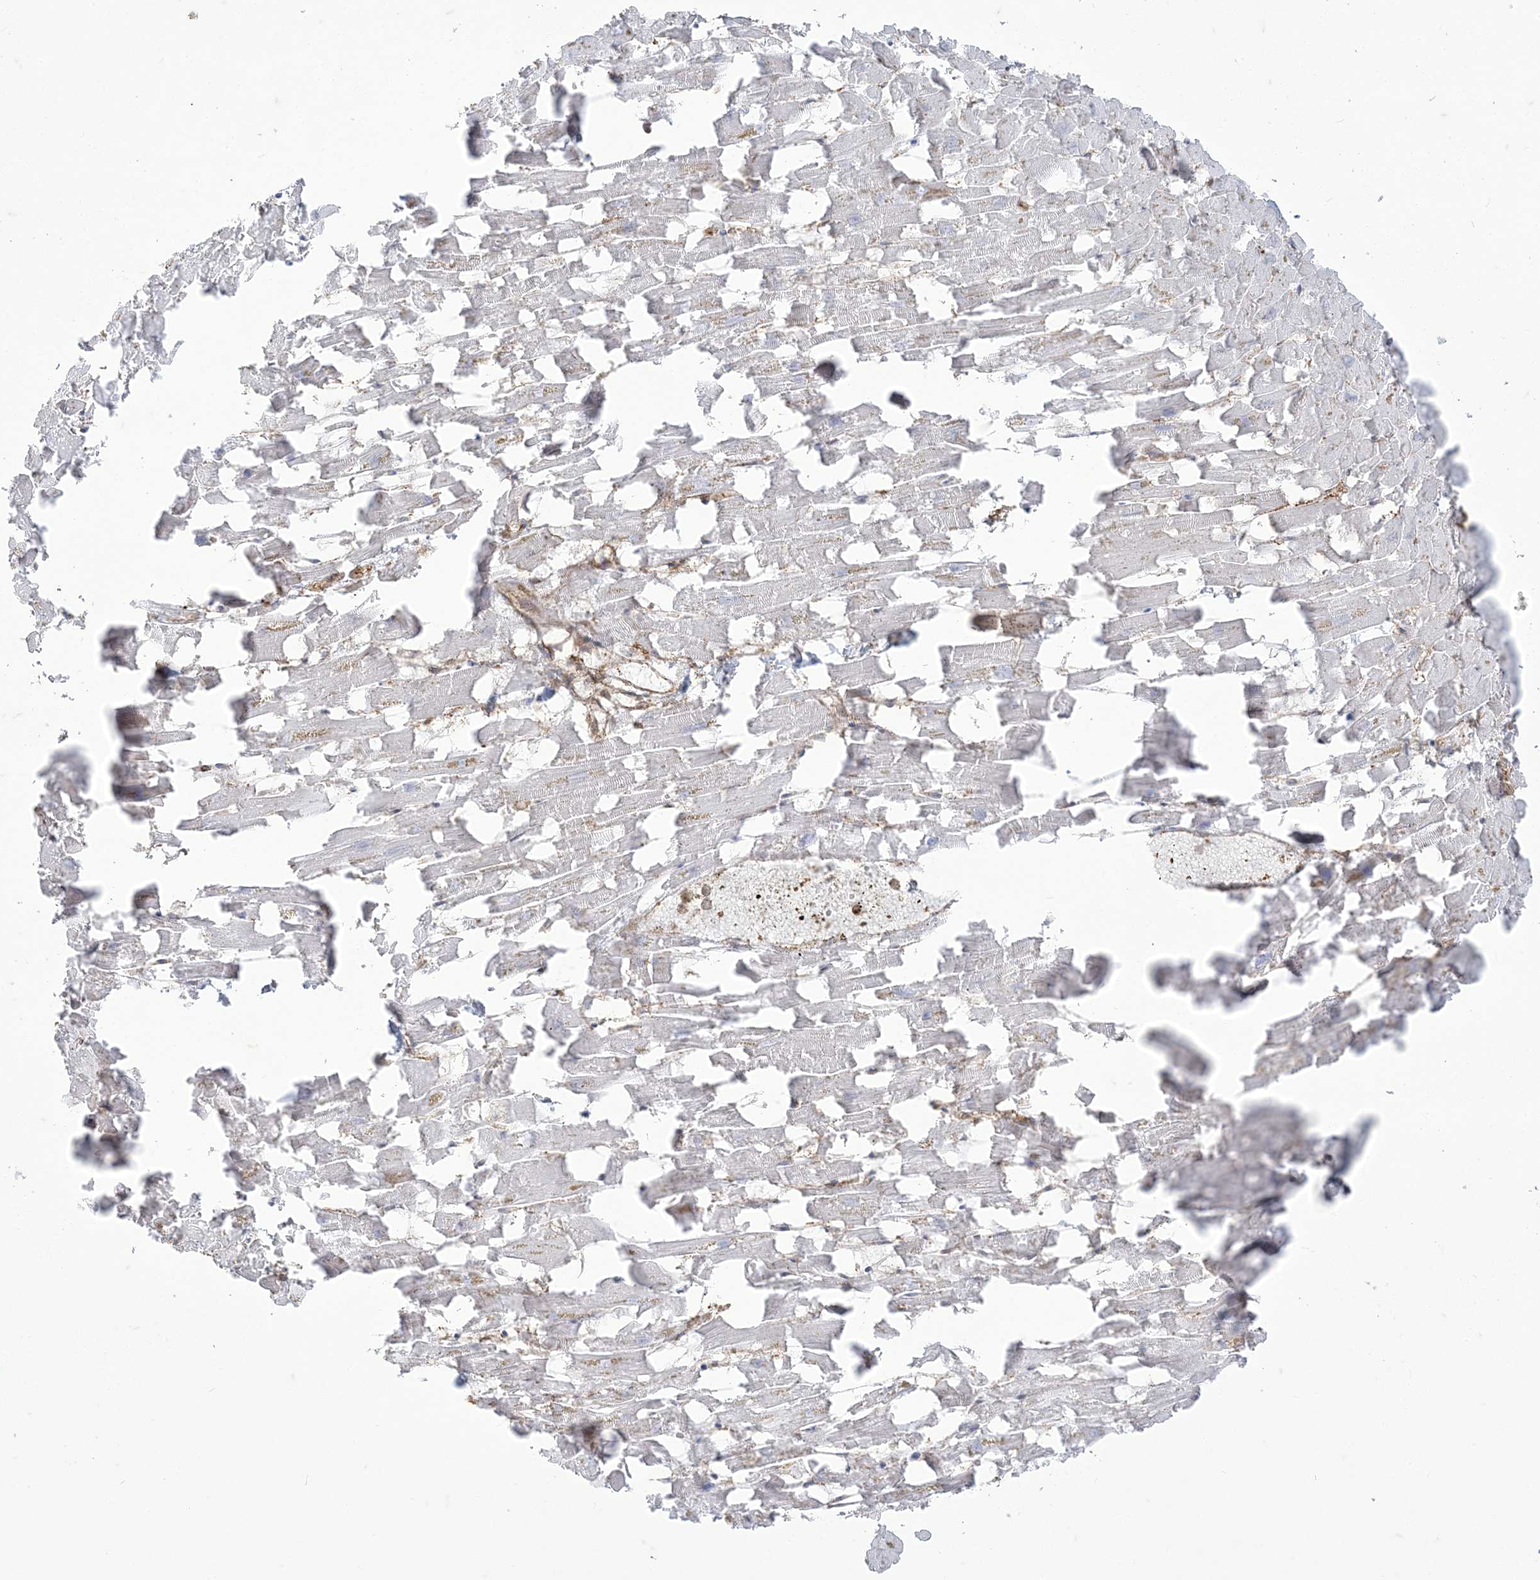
{"staining": {"intensity": "negative", "quantity": "none", "location": "none"}, "tissue": "heart muscle", "cell_type": "Cardiomyocytes", "image_type": "normal", "snomed": [{"axis": "morphology", "description": "Normal tissue, NOS"}, {"axis": "topography", "description": "Heart"}], "caption": "Heart muscle stained for a protein using IHC reveals no expression cardiomyocytes.", "gene": "DERL3", "patient": {"sex": "female", "age": 64}}